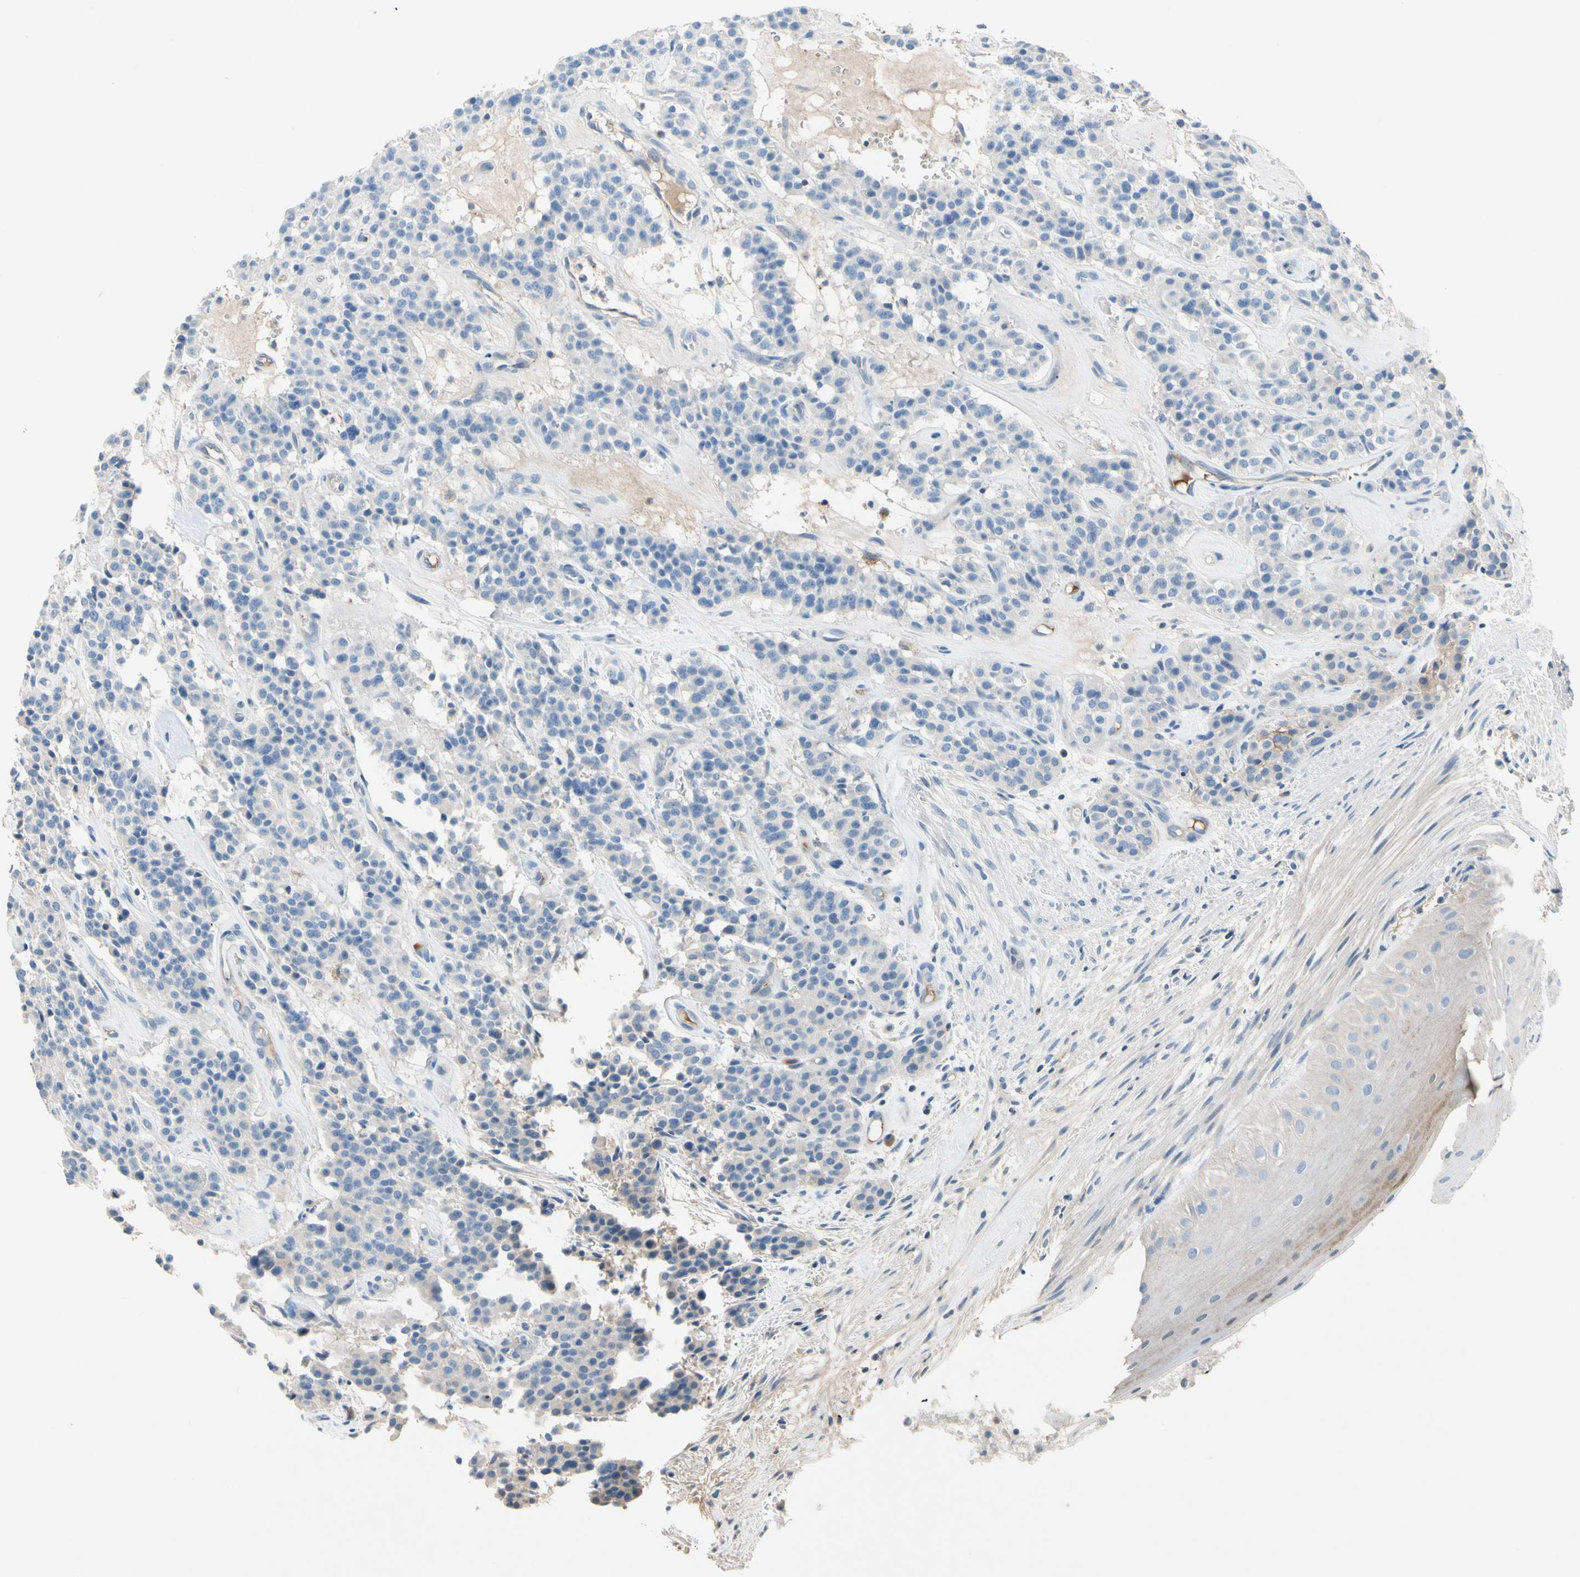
{"staining": {"intensity": "negative", "quantity": "none", "location": "none"}, "tissue": "carcinoid", "cell_type": "Tumor cells", "image_type": "cancer", "snomed": [{"axis": "morphology", "description": "Carcinoid, malignant, NOS"}, {"axis": "topography", "description": "Lung"}], "caption": "Histopathology image shows no significant protein expression in tumor cells of carcinoid. (Brightfield microscopy of DAB immunohistochemistry (IHC) at high magnification).", "gene": "NDFIP2", "patient": {"sex": "male", "age": 30}}